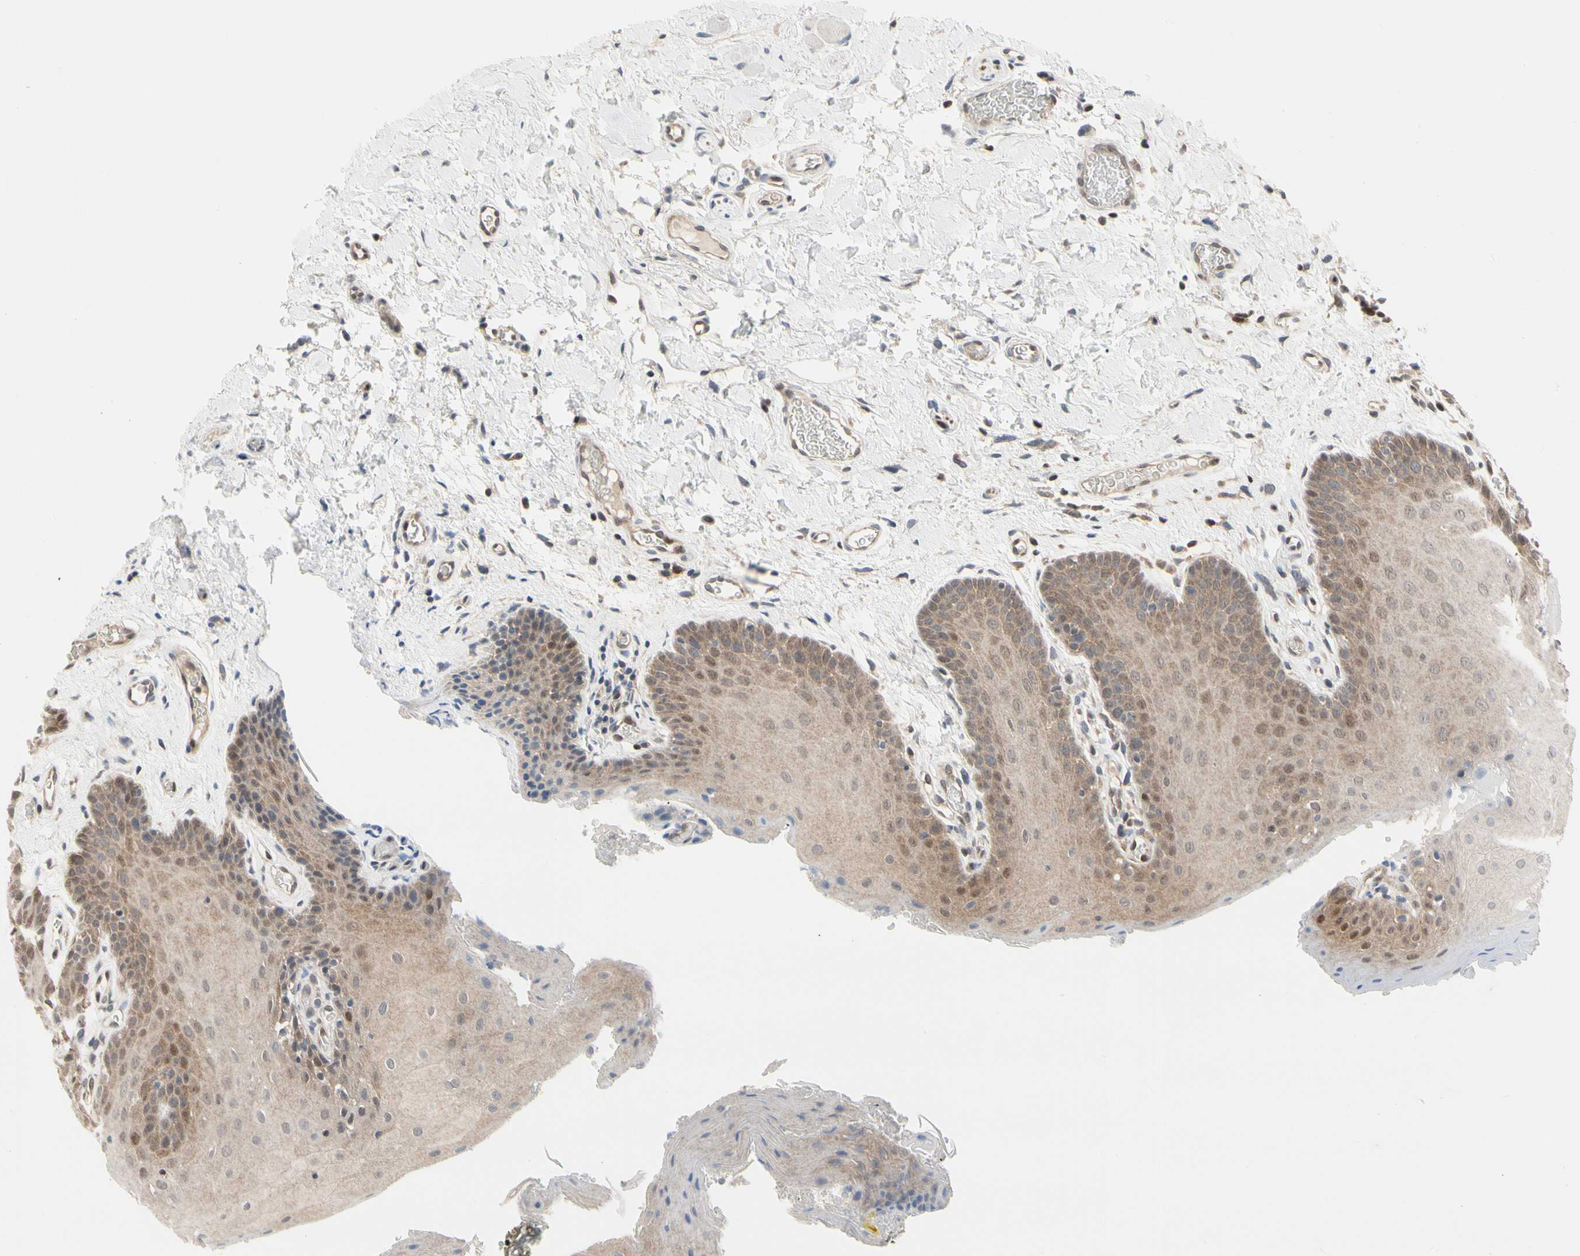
{"staining": {"intensity": "moderate", "quantity": "25%-75%", "location": "cytoplasmic/membranous"}, "tissue": "oral mucosa", "cell_type": "Squamous epithelial cells", "image_type": "normal", "snomed": [{"axis": "morphology", "description": "Normal tissue, NOS"}, {"axis": "topography", "description": "Oral tissue"}], "caption": "Normal oral mucosa shows moderate cytoplasmic/membranous positivity in about 25%-75% of squamous epithelial cells (Stains: DAB in brown, nuclei in blue, Microscopy: brightfield microscopy at high magnification)..", "gene": "CDK5", "patient": {"sex": "male", "age": 54}}